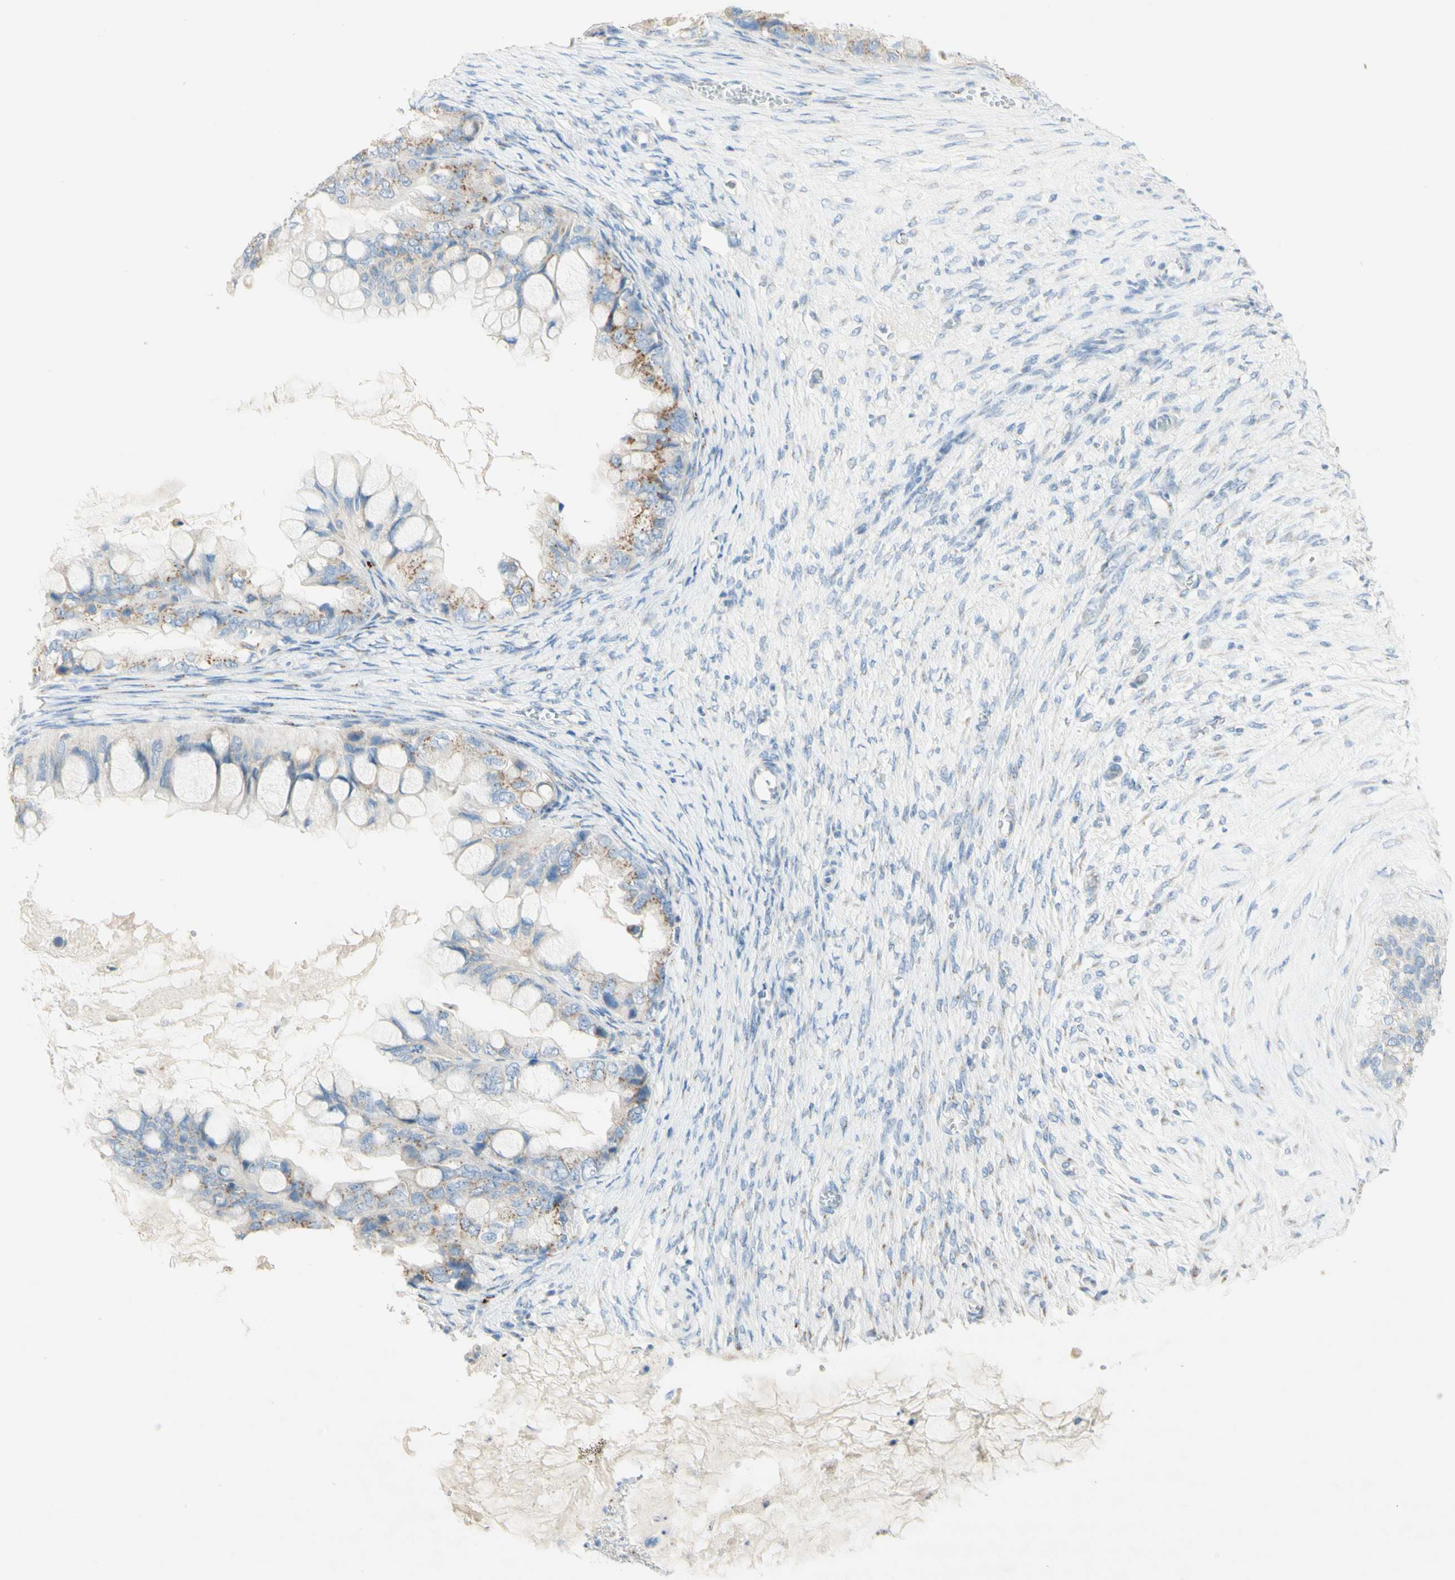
{"staining": {"intensity": "moderate", "quantity": "25%-75%", "location": "cytoplasmic/membranous"}, "tissue": "ovarian cancer", "cell_type": "Tumor cells", "image_type": "cancer", "snomed": [{"axis": "morphology", "description": "Cystadenocarcinoma, mucinous, NOS"}, {"axis": "topography", "description": "Ovary"}], "caption": "Protein staining of ovarian mucinous cystadenocarcinoma tissue displays moderate cytoplasmic/membranous expression in approximately 25%-75% of tumor cells.", "gene": "MANEA", "patient": {"sex": "female", "age": 80}}